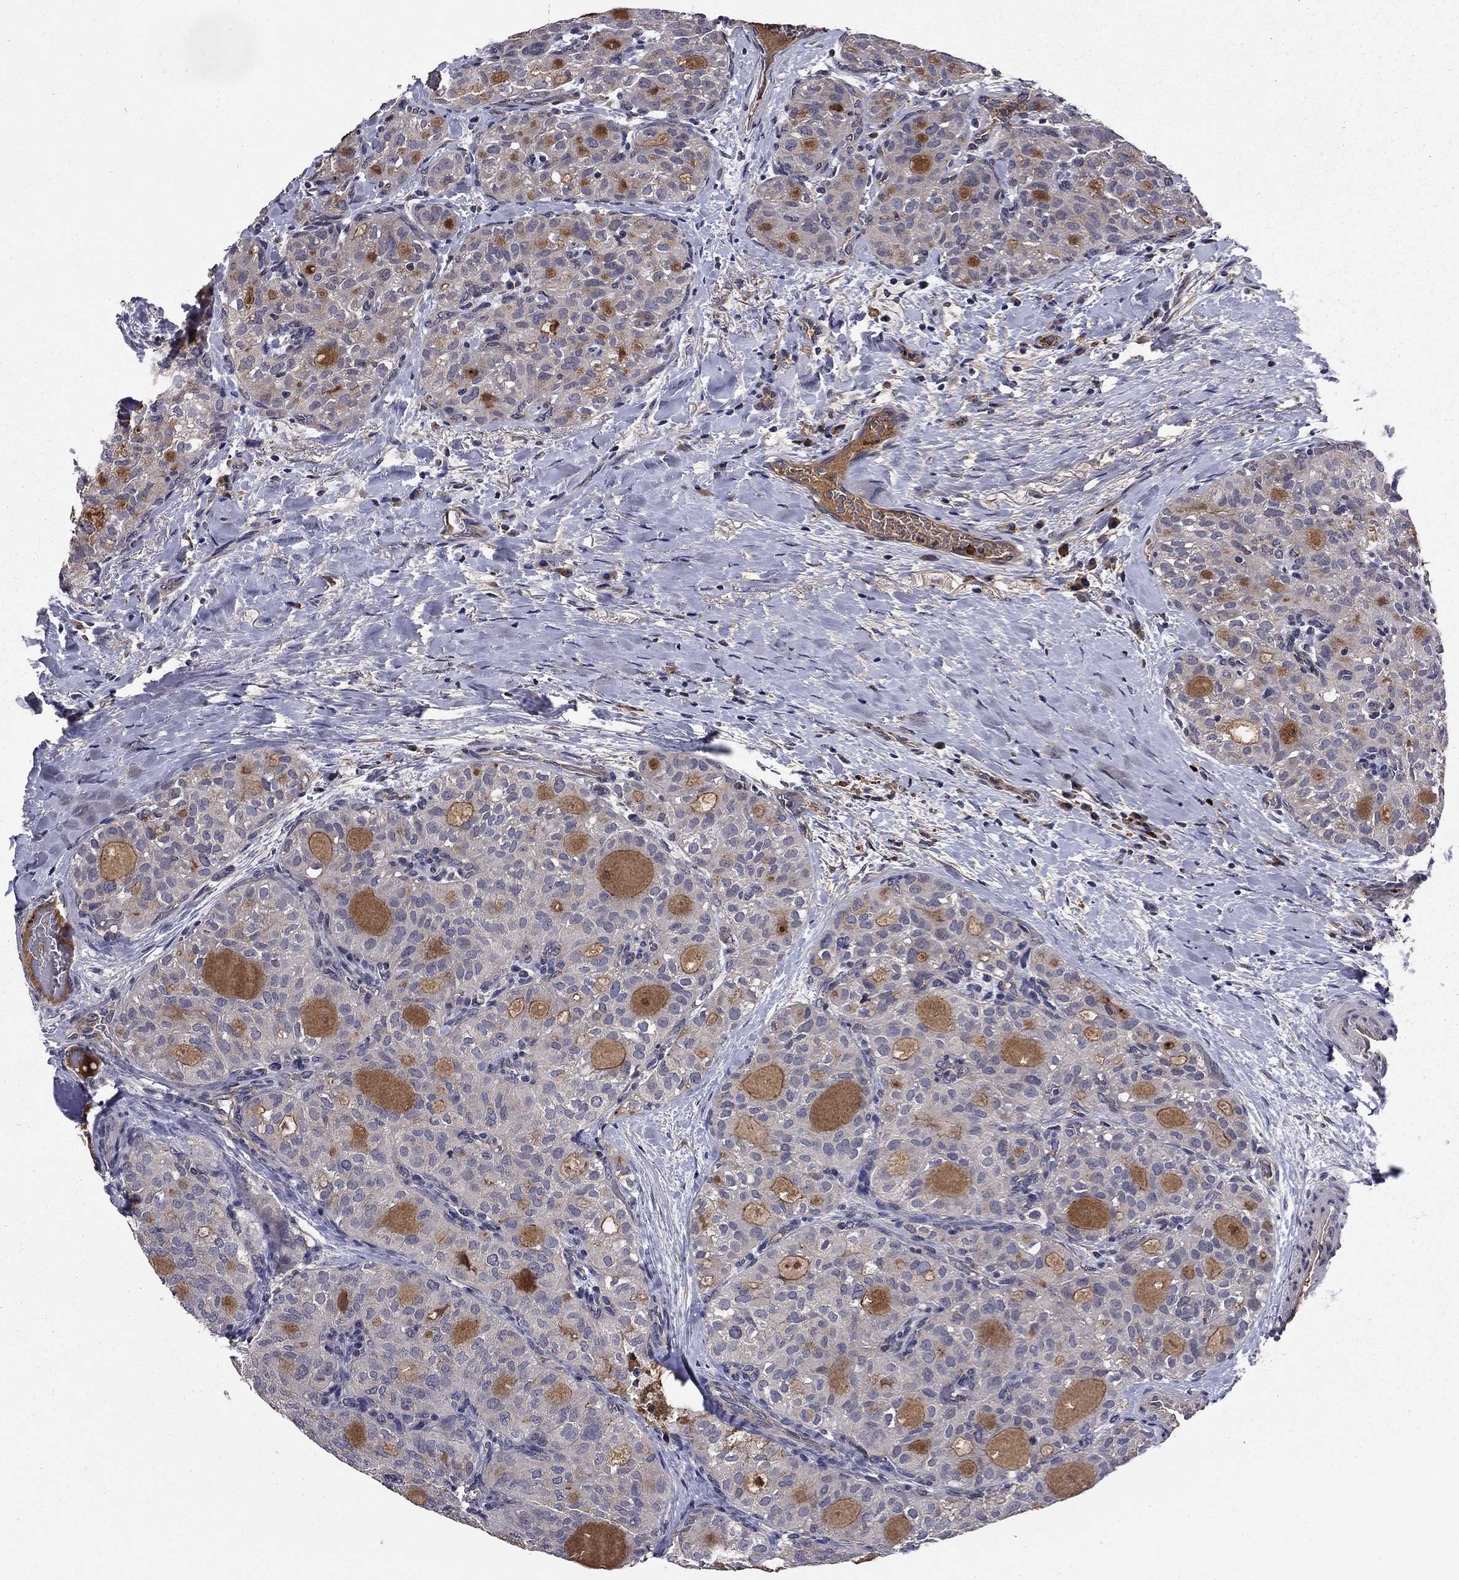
{"staining": {"intensity": "negative", "quantity": "none", "location": "none"}, "tissue": "thyroid cancer", "cell_type": "Tumor cells", "image_type": "cancer", "snomed": [{"axis": "morphology", "description": "Follicular adenoma carcinoma, NOS"}, {"axis": "topography", "description": "Thyroid gland"}], "caption": "There is no significant positivity in tumor cells of thyroid cancer (follicular adenoma carcinoma). The staining is performed using DAB brown chromogen with nuclei counter-stained in using hematoxylin.", "gene": "PROS1", "patient": {"sex": "male", "age": 75}}